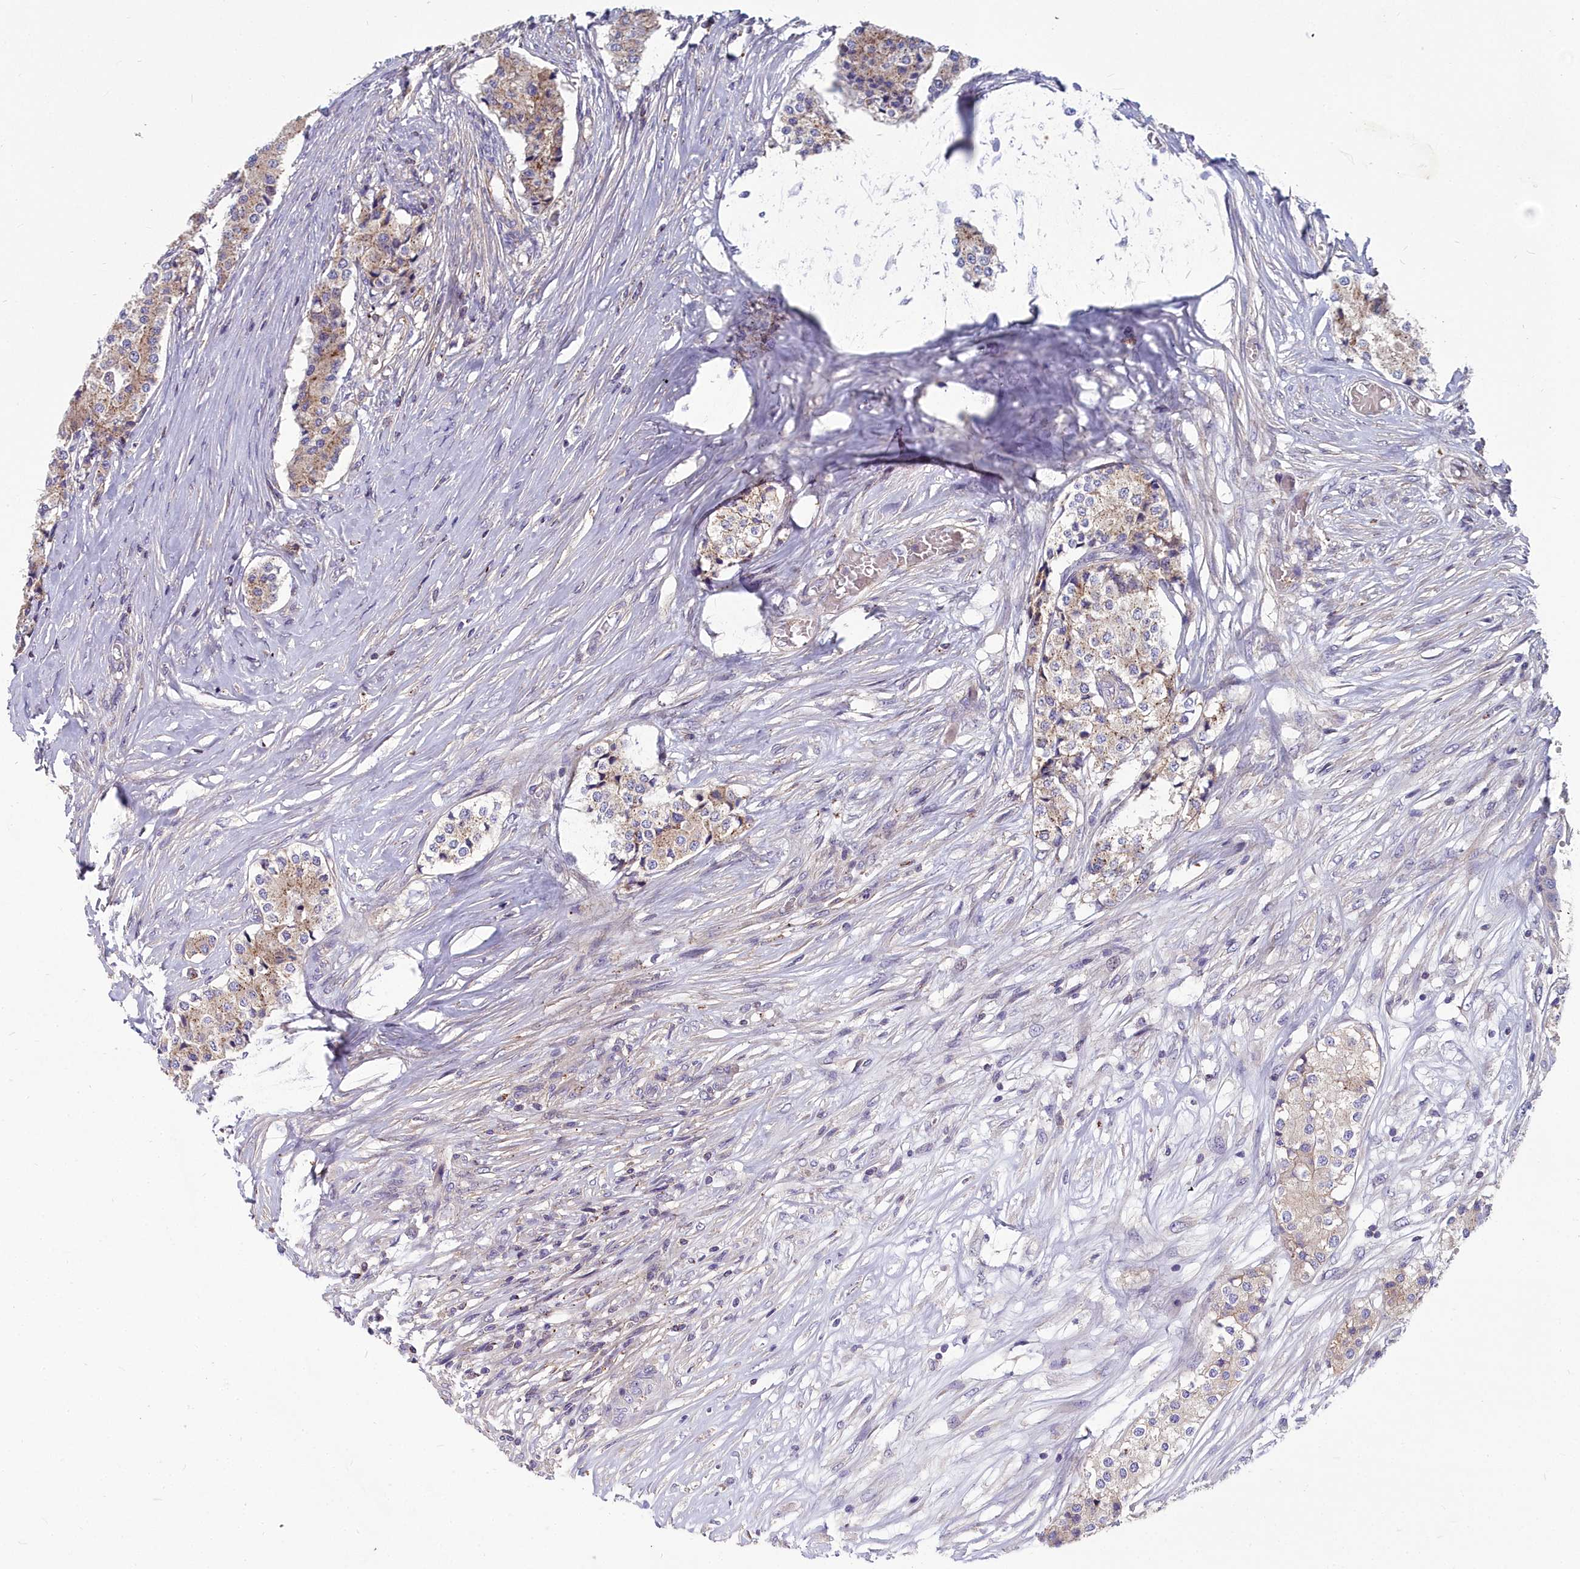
{"staining": {"intensity": "weak", "quantity": "25%-75%", "location": "cytoplasmic/membranous"}, "tissue": "carcinoid", "cell_type": "Tumor cells", "image_type": "cancer", "snomed": [{"axis": "morphology", "description": "Carcinoid, malignant, NOS"}, {"axis": "topography", "description": "Colon"}], "caption": "A photomicrograph showing weak cytoplasmic/membranous positivity in about 25%-75% of tumor cells in carcinoid, as visualized by brown immunohistochemical staining.", "gene": "FRMPD1", "patient": {"sex": "female", "age": 52}}